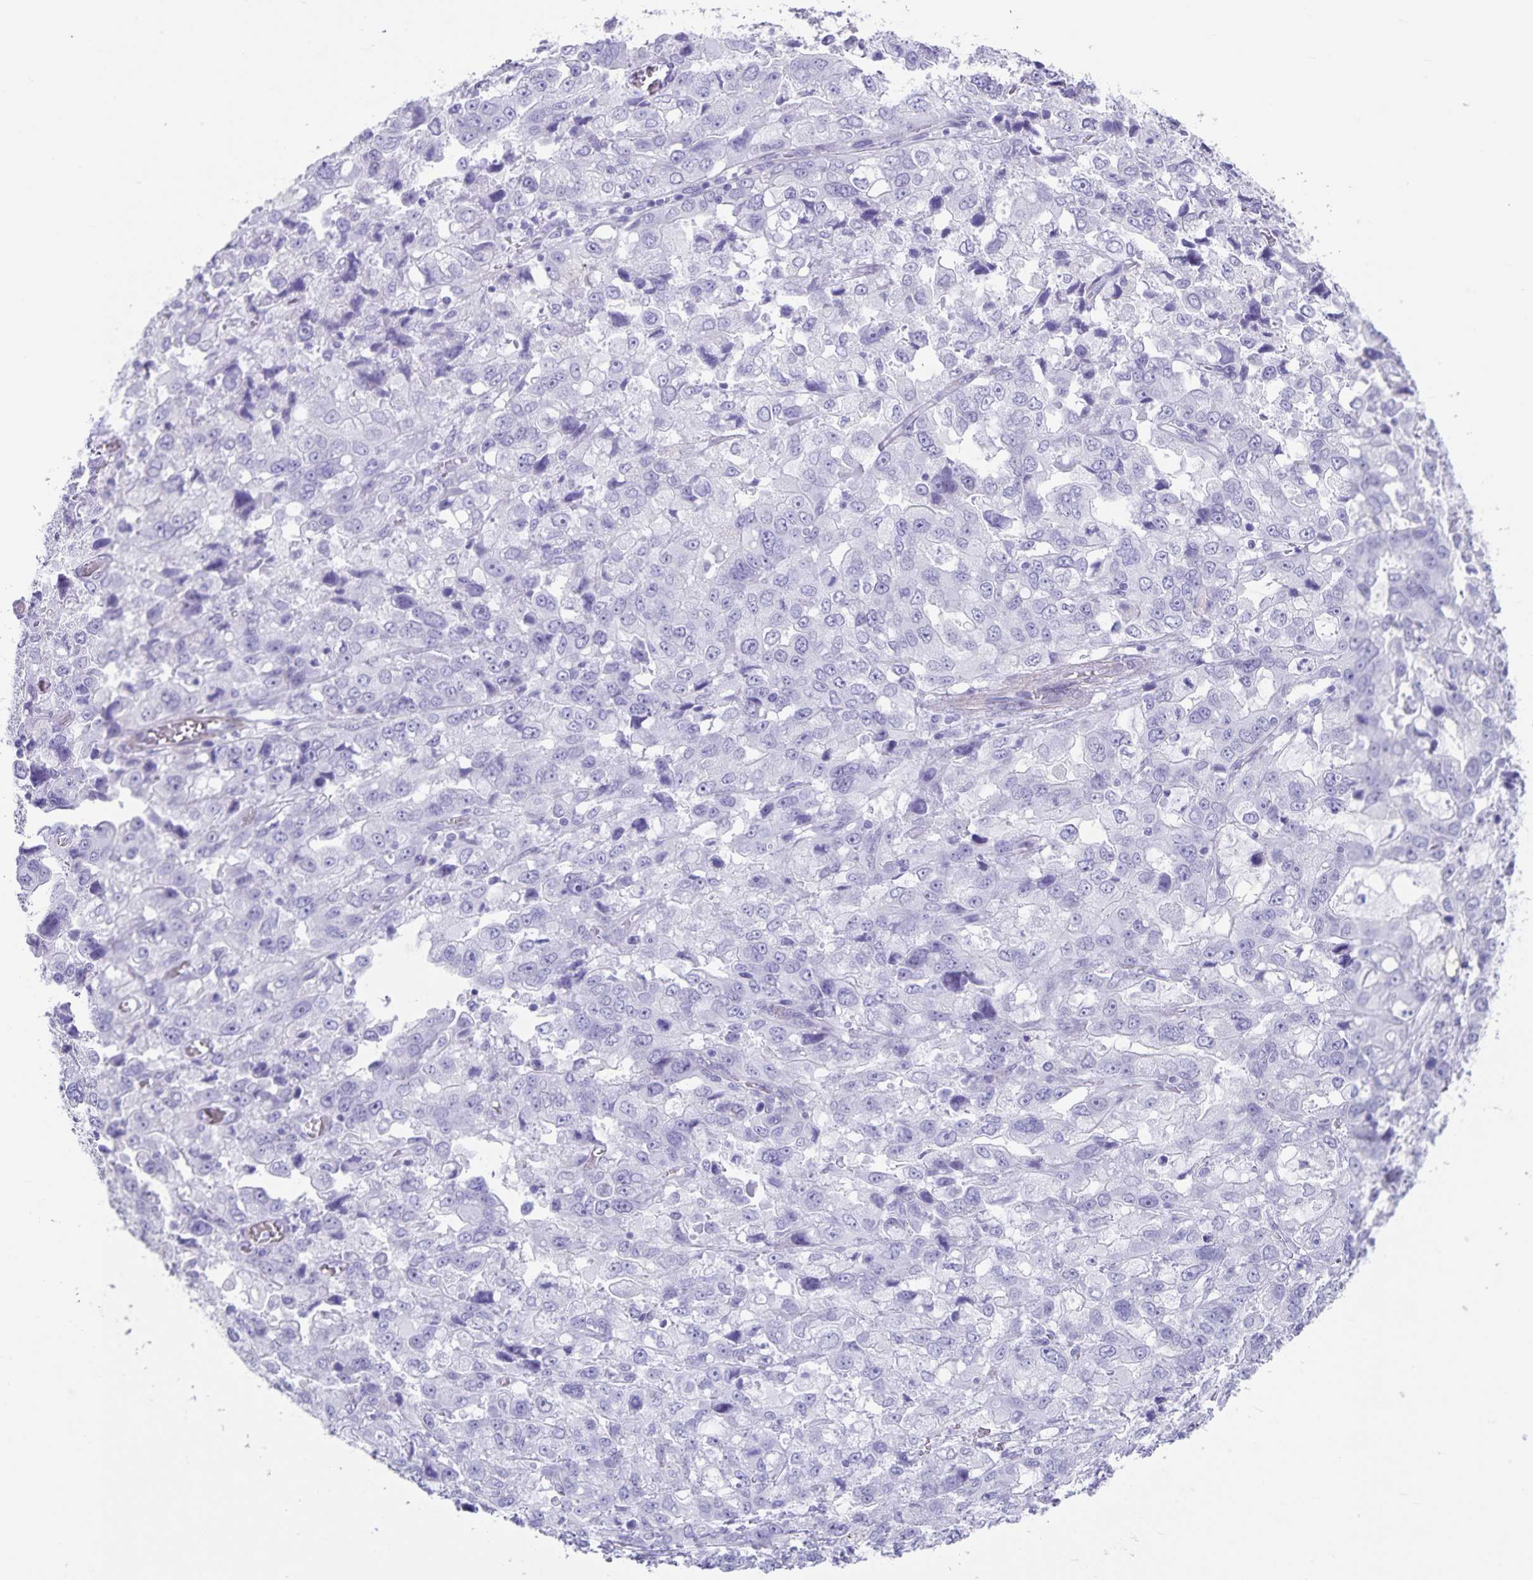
{"staining": {"intensity": "negative", "quantity": "none", "location": "none"}, "tissue": "stomach cancer", "cell_type": "Tumor cells", "image_type": "cancer", "snomed": [{"axis": "morphology", "description": "Adenocarcinoma, NOS"}, {"axis": "topography", "description": "Stomach, upper"}], "caption": "The micrograph demonstrates no staining of tumor cells in stomach cancer.", "gene": "C11orf42", "patient": {"sex": "female", "age": 81}}